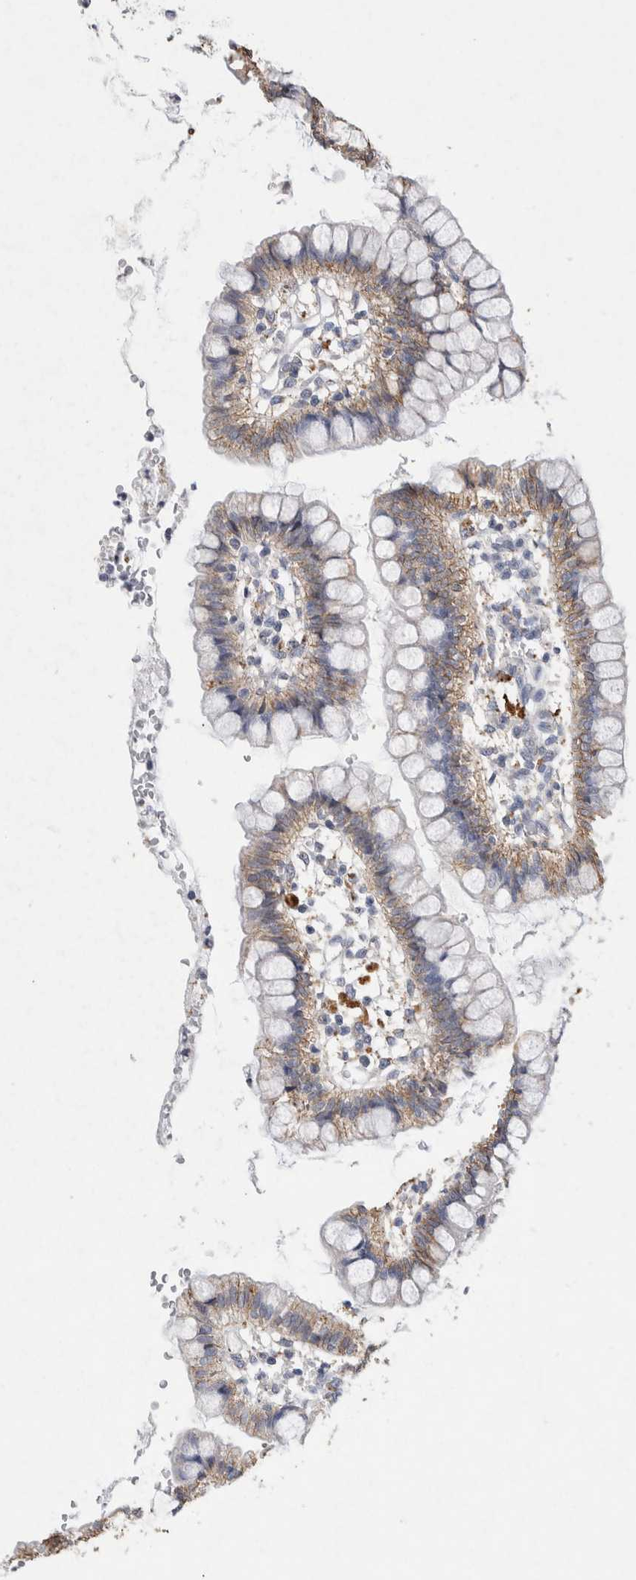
{"staining": {"intensity": "moderate", "quantity": "25%-75%", "location": "cytoplasmic/membranous"}, "tissue": "small intestine", "cell_type": "Glandular cells", "image_type": "normal", "snomed": [{"axis": "morphology", "description": "Normal tissue, NOS"}, {"axis": "morphology", "description": "Developmental malformation"}, {"axis": "topography", "description": "Small intestine"}], "caption": "Small intestine stained with IHC demonstrates moderate cytoplasmic/membranous expression in approximately 25%-75% of glandular cells.", "gene": "CNTFR", "patient": {"sex": "male"}}